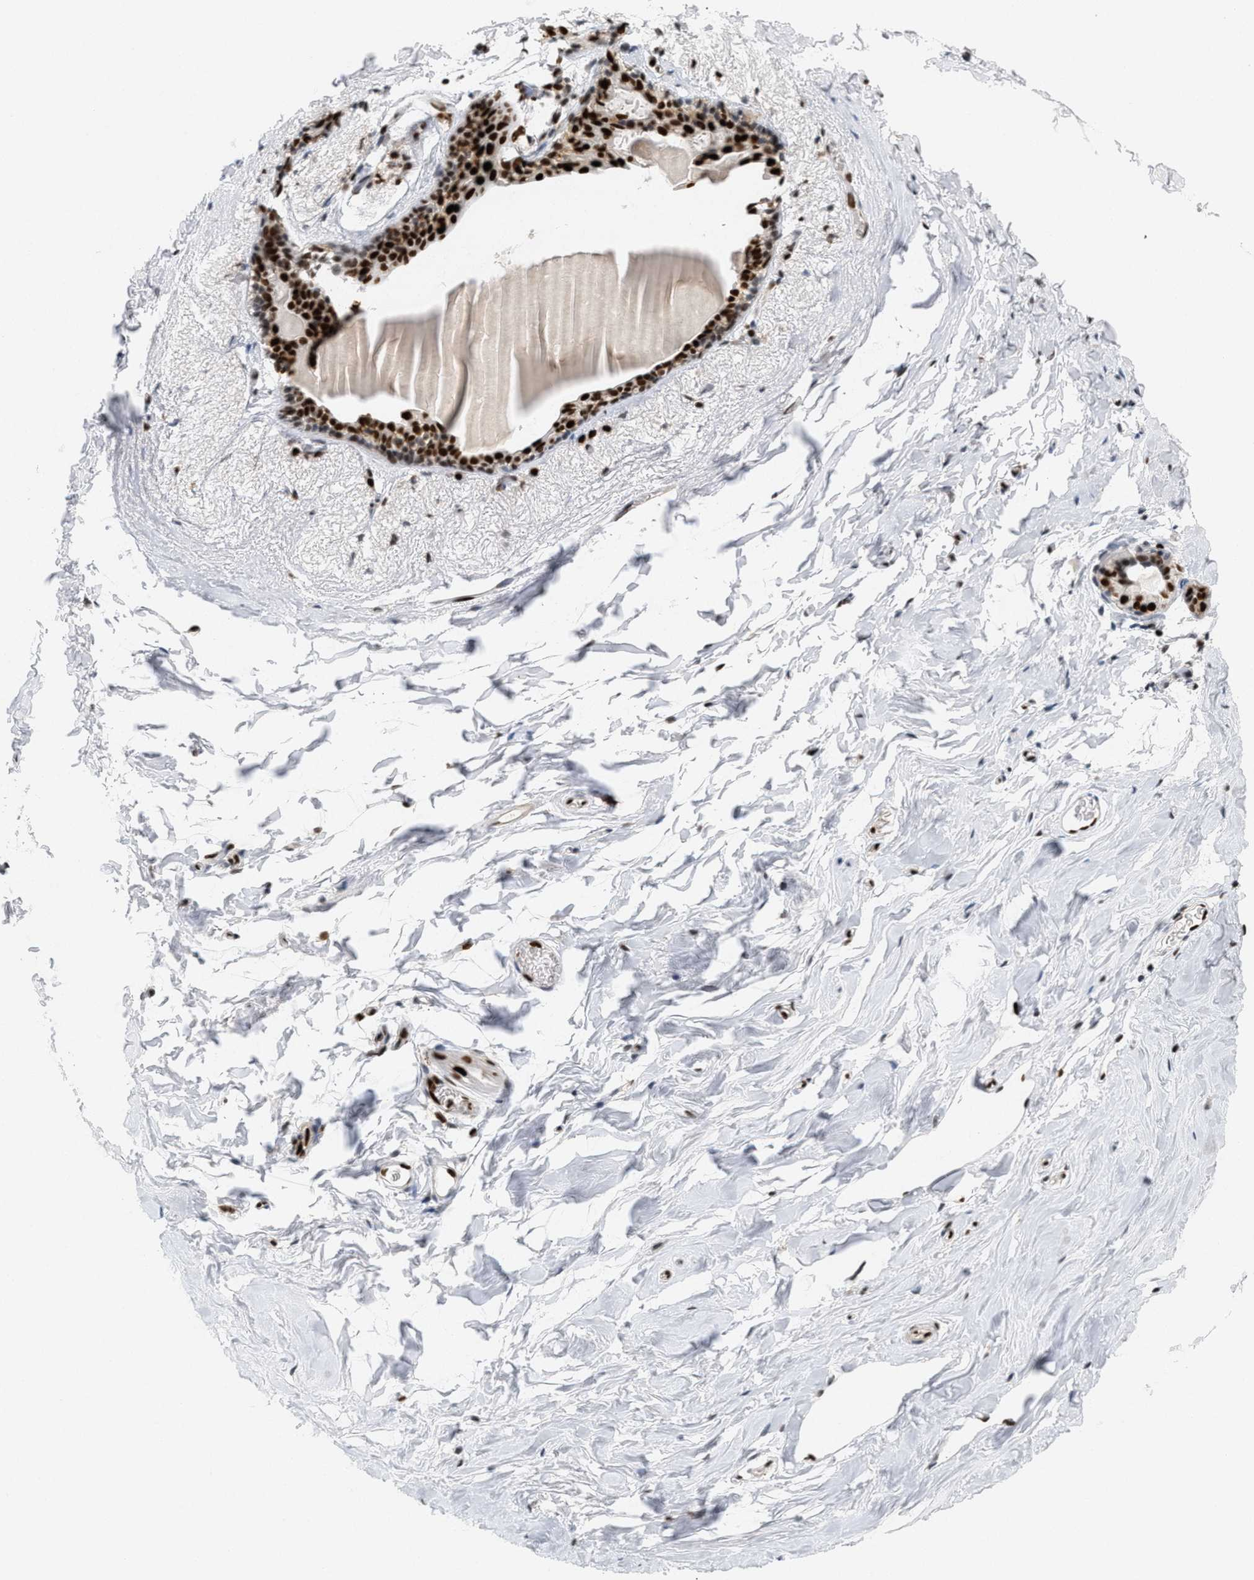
{"staining": {"intensity": "negative", "quantity": "none", "location": "none"}, "tissue": "breast", "cell_type": "Adipocytes", "image_type": "normal", "snomed": [{"axis": "morphology", "description": "Normal tissue, NOS"}, {"axis": "topography", "description": "Breast"}], "caption": "This image is of unremarkable breast stained with immunohistochemistry to label a protein in brown with the nuclei are counter-stained blue. There is no expression in adipocytes. (DAB immunohistochemistry, high magnification).", "gene": "C17orf49", "patient": {"sex": "female", "age": 62}}